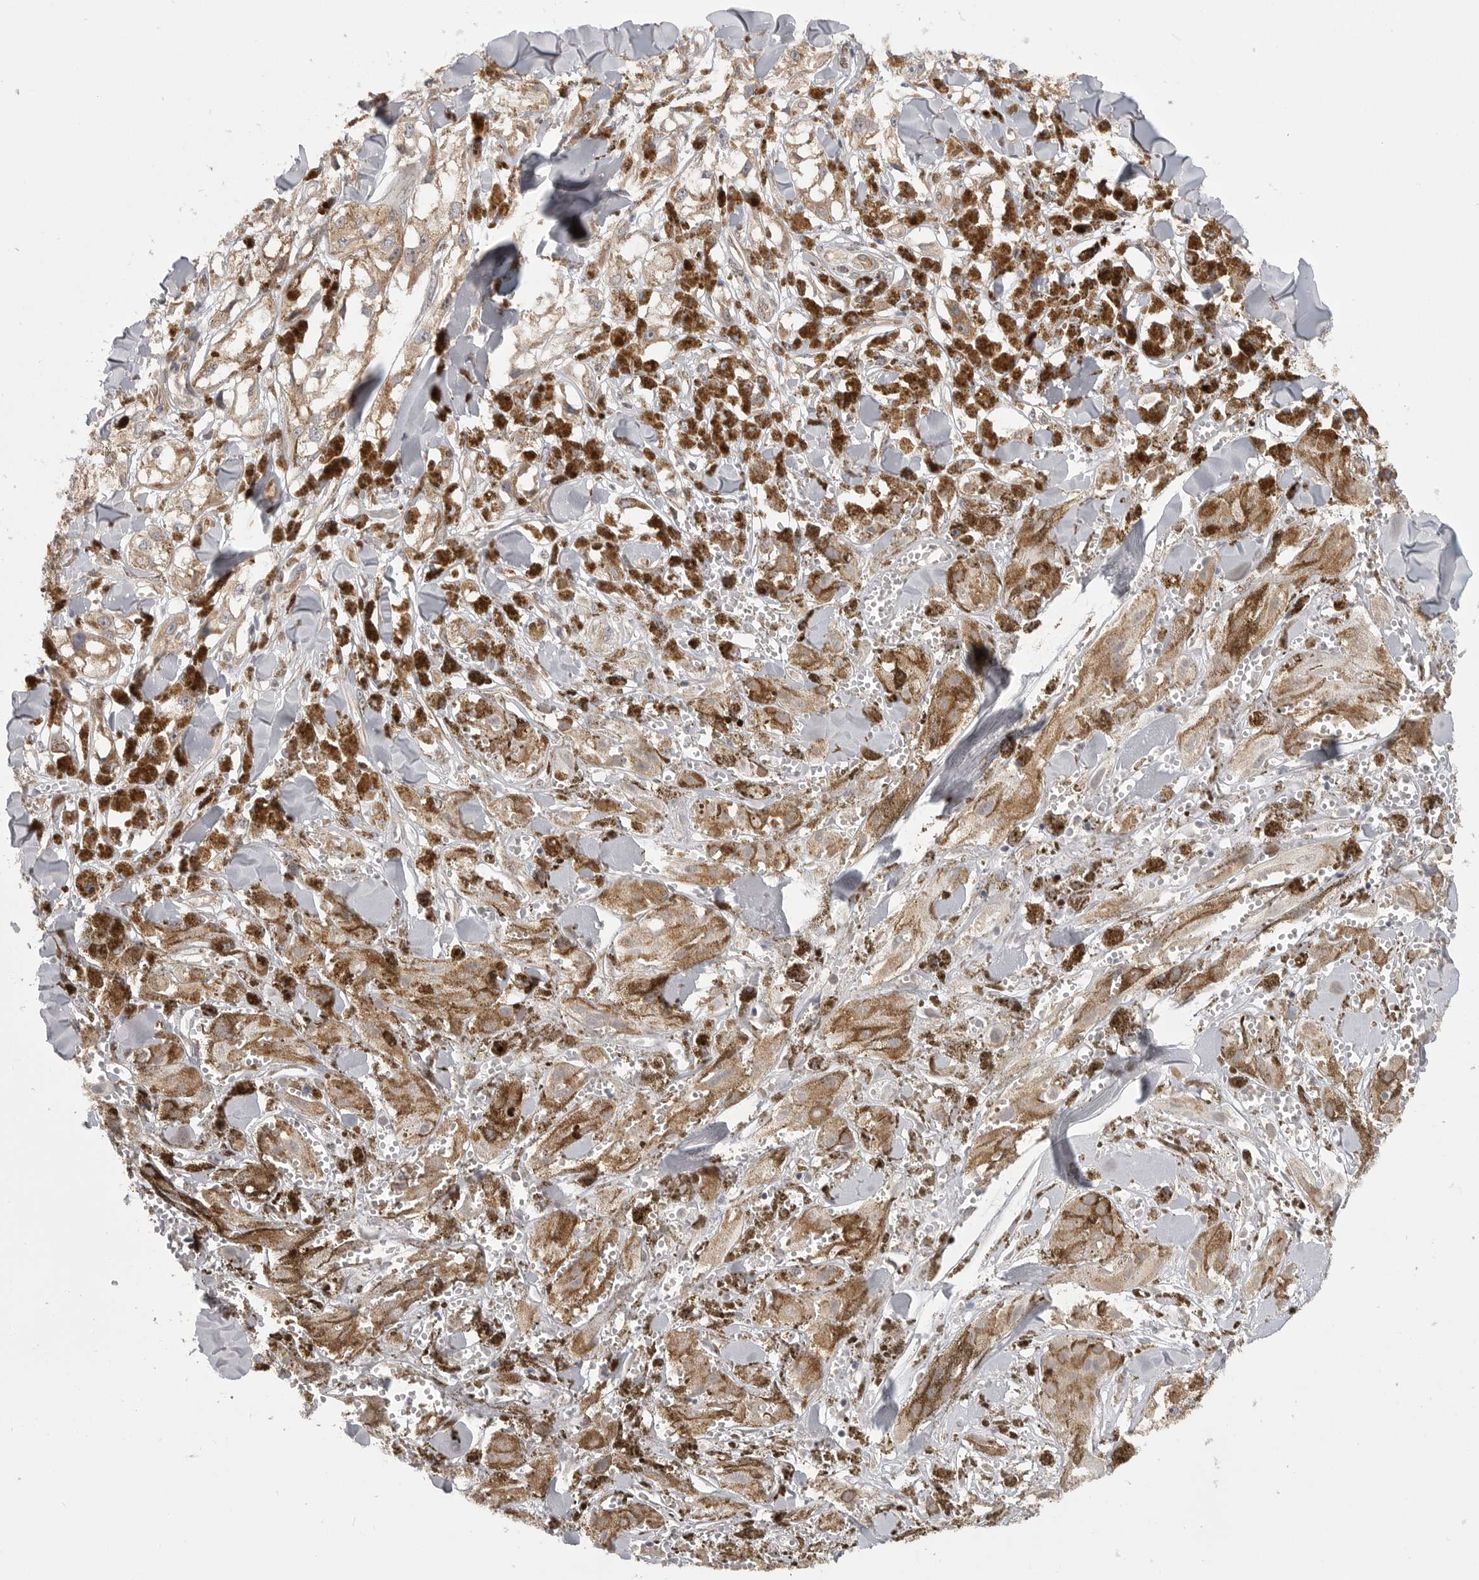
{"staining": {"intensity": "negative", "quantity": "none", "location": "none"}, "tissue": "melanoma", "cell_type": "Tumor cells", "image_type": "cancer", "snomed": [{"axis": "morphology", "description": "Malignant melanoma, NOS"}, {"axis": "topography", "description": "Skin"}], "caption": "Immunohistochemistry (IHC) micrograph of neoplastic tissue: human melanoma stained with DAB (3,3'-diaminobenzidine) displays no significant protein staining in tumor cells.", "gene": "CERS2", "patient": {"sex": "male", "age": 88}}